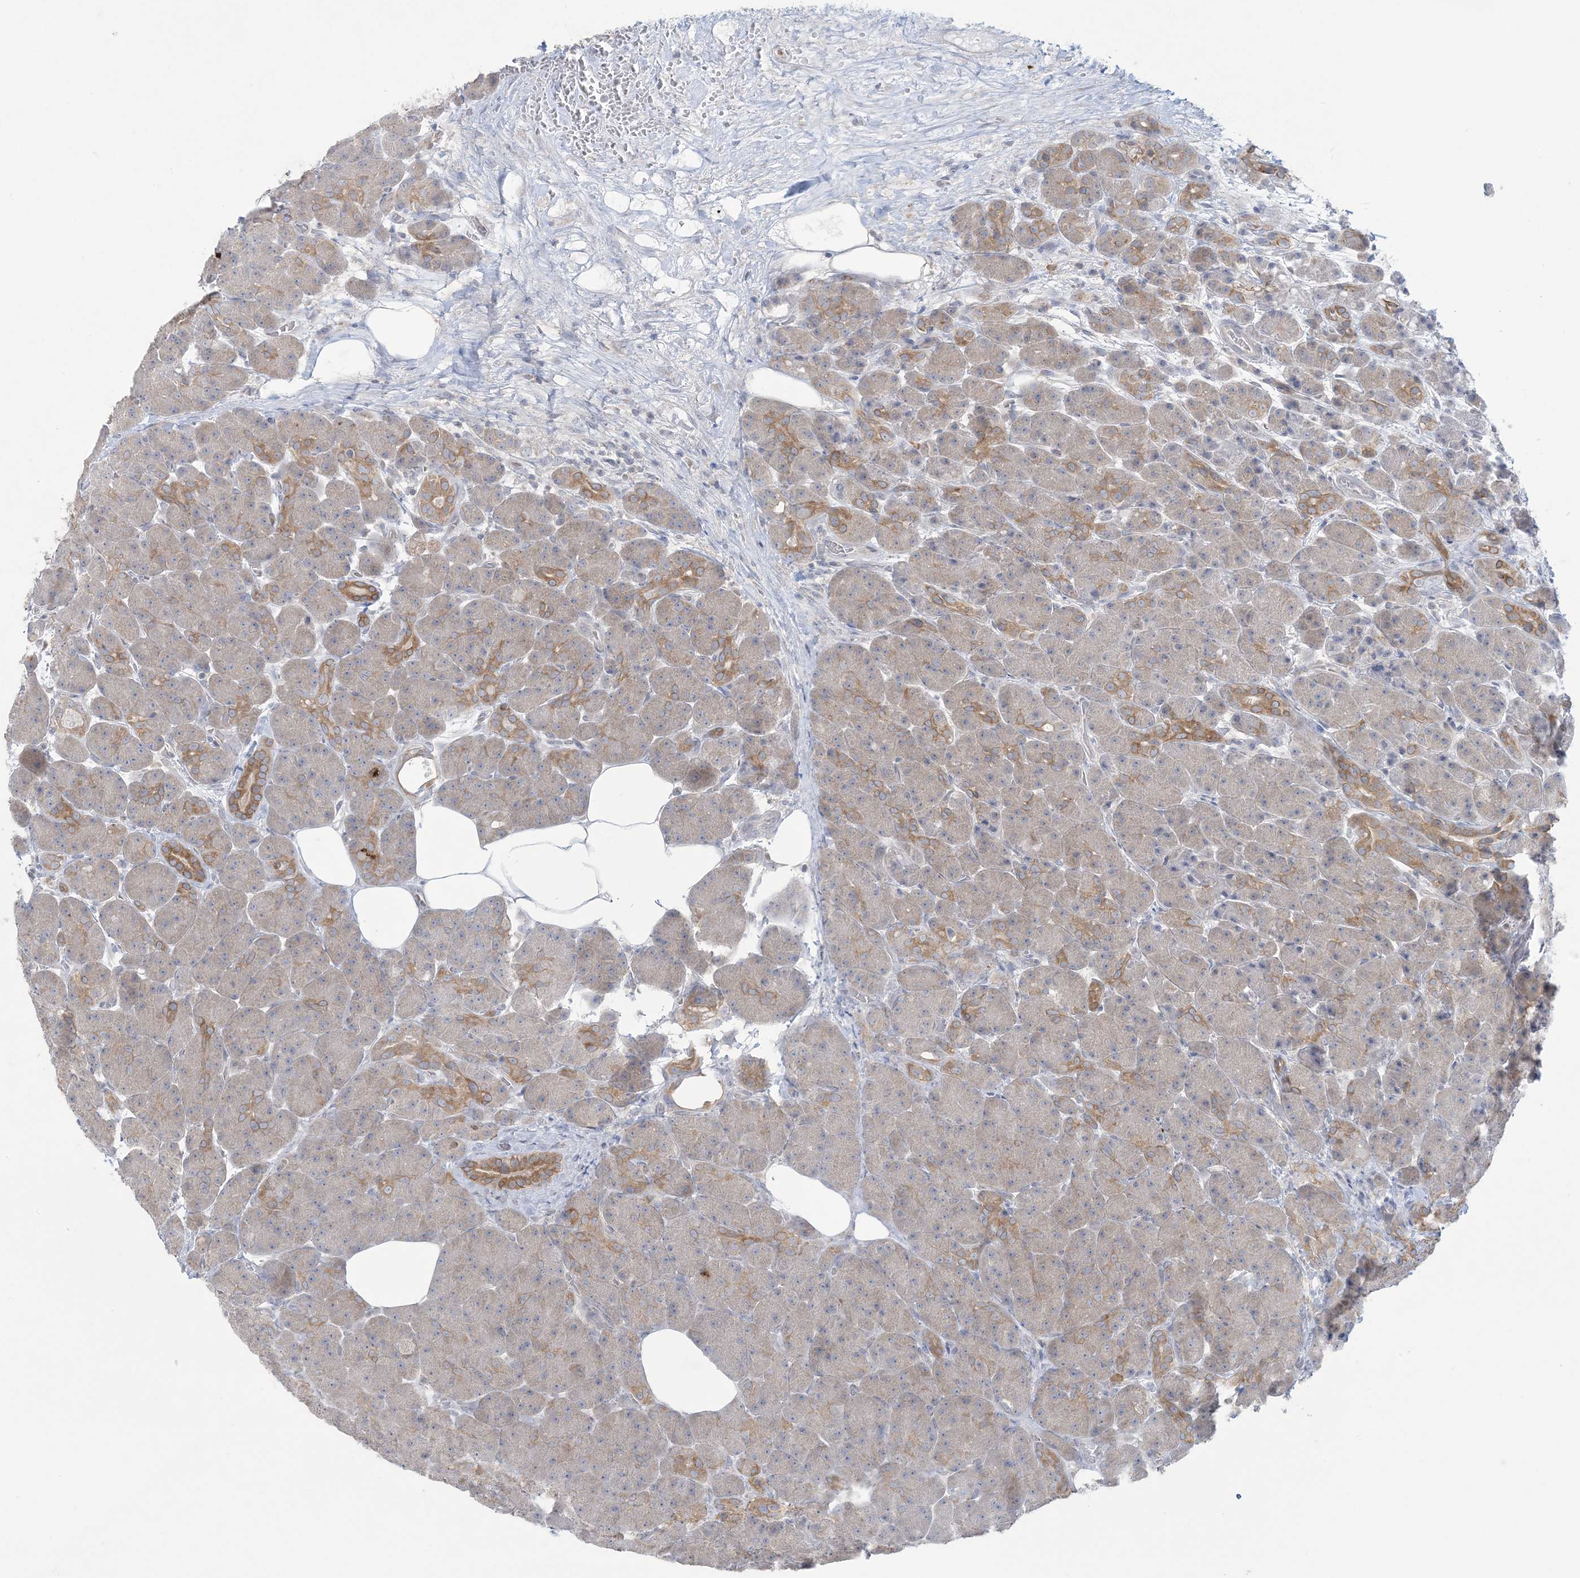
{"staining": {"intensity": "moderate", "quantity": "<25%", "location": "cytoplasmic/membranous"}, "tissue": "pancreas", "cell_type": "Exocrine glandular cells", "image_type": "normal", "snomed": [{"axis": "morphology", "description": "Normal tissue, NOS"}, {"axis": "topography", "description": "Pancreas"}], "caption": "Immunohistochemistry (IHC) (DAB (3,3'-diaminobenzidine)) staining of benign pancreas exhibits moderate cytoplasmic/membranous protein positivity in about <25% of exocrine glandular cells.", "gene": "KIF3A", "patient": {"sex": "male", "age": 63}}